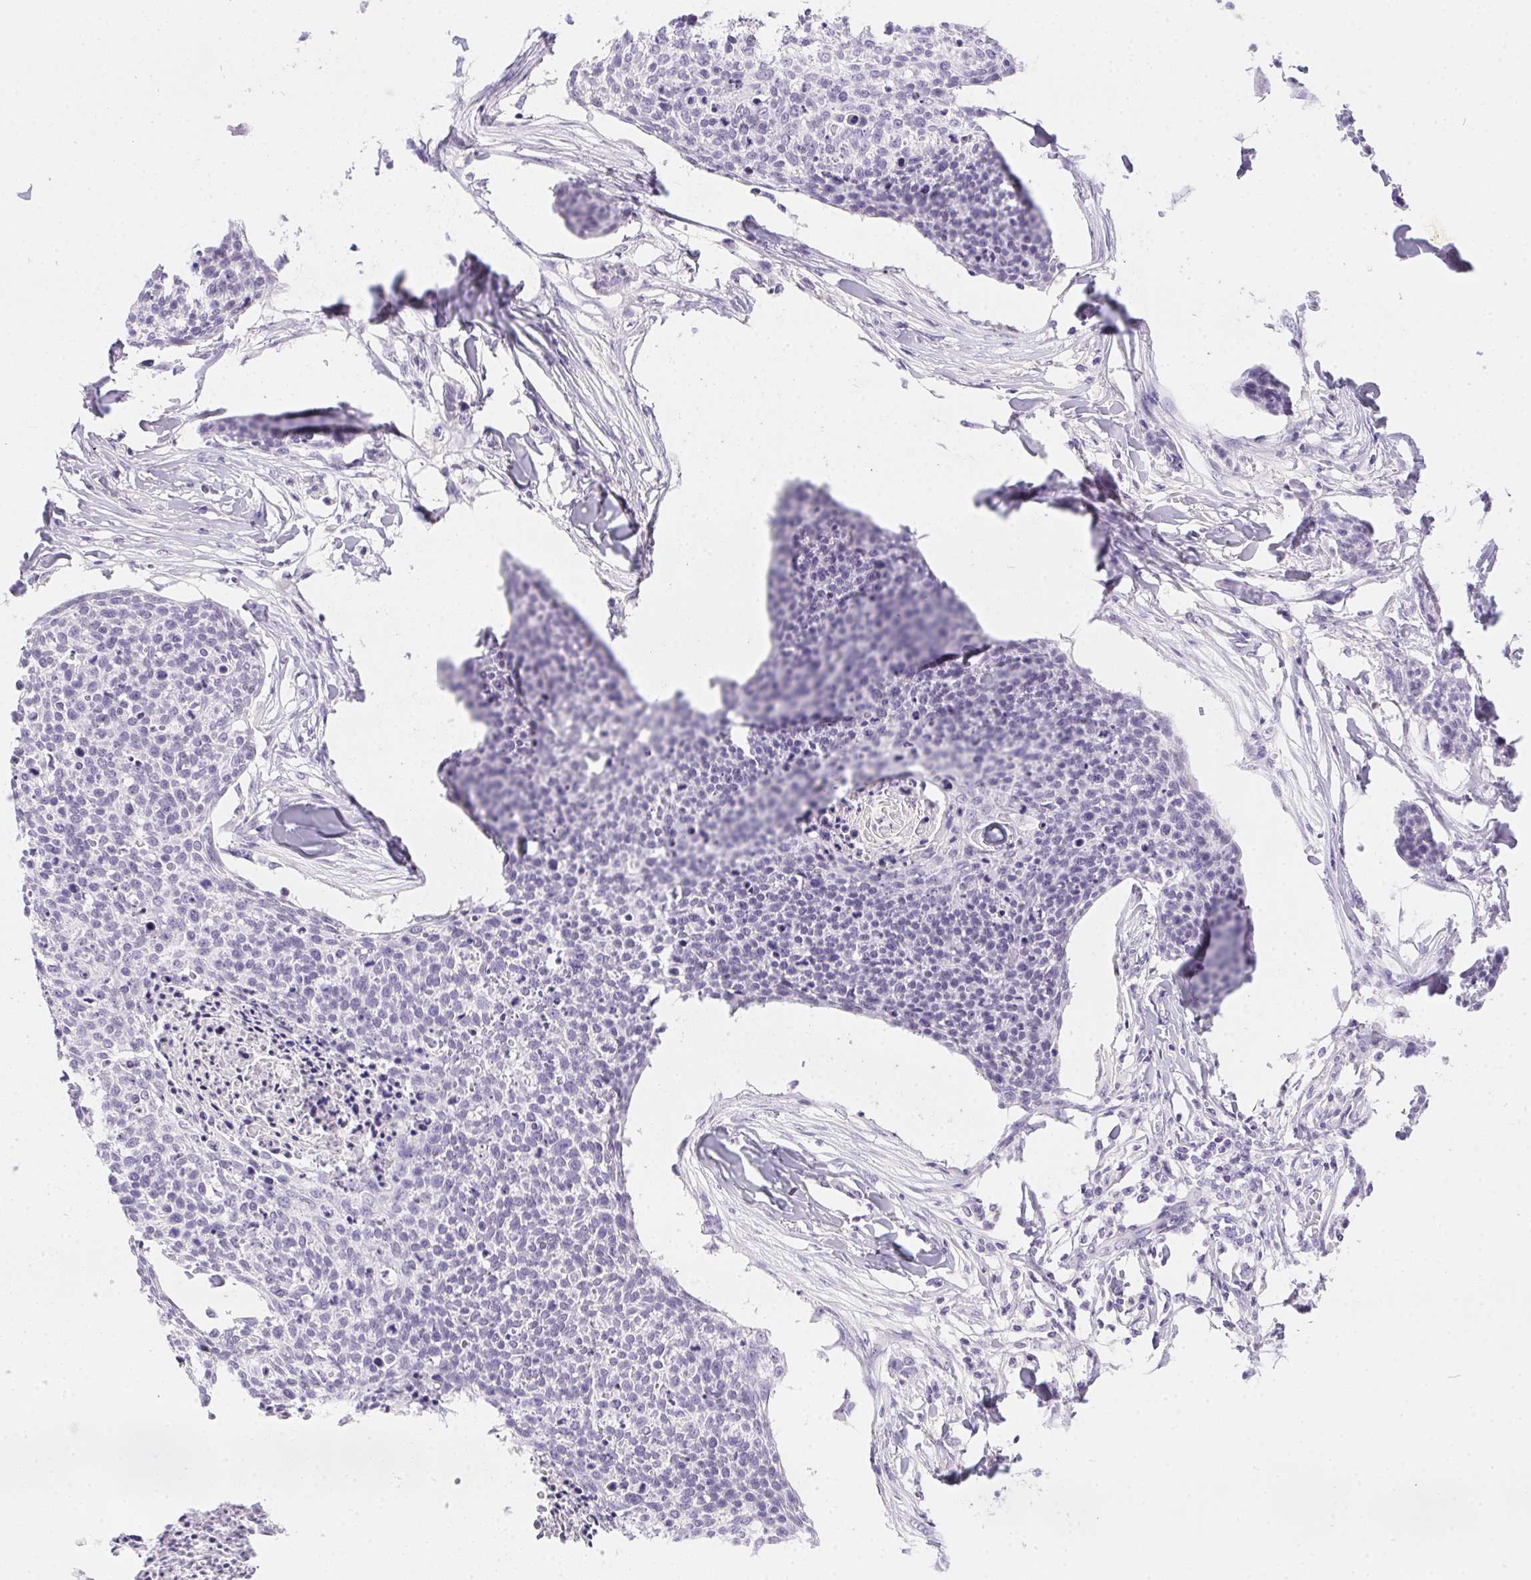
{"staining": {"intensity": "negative", "quantity": "none", "location": "none"}, "tissue": "skin cancer", "cell_type": "Tumor cells", "image_type": "cancer", "snomed": [{"axis": "morphology", "description": "Squamous cell carcinoma, NOS"}, {"axis": "topography", "description": "Skin"}, {"axis": "topography", "description": "Vulva"}], "caption": "Immunohistochemistry image of human squamous cell carcinoma (skin) stained for a protein (brown), which displays no expression in tumor cells.", "gene": "SSTR4", "patient": {"sex": "female", "age": 75}}